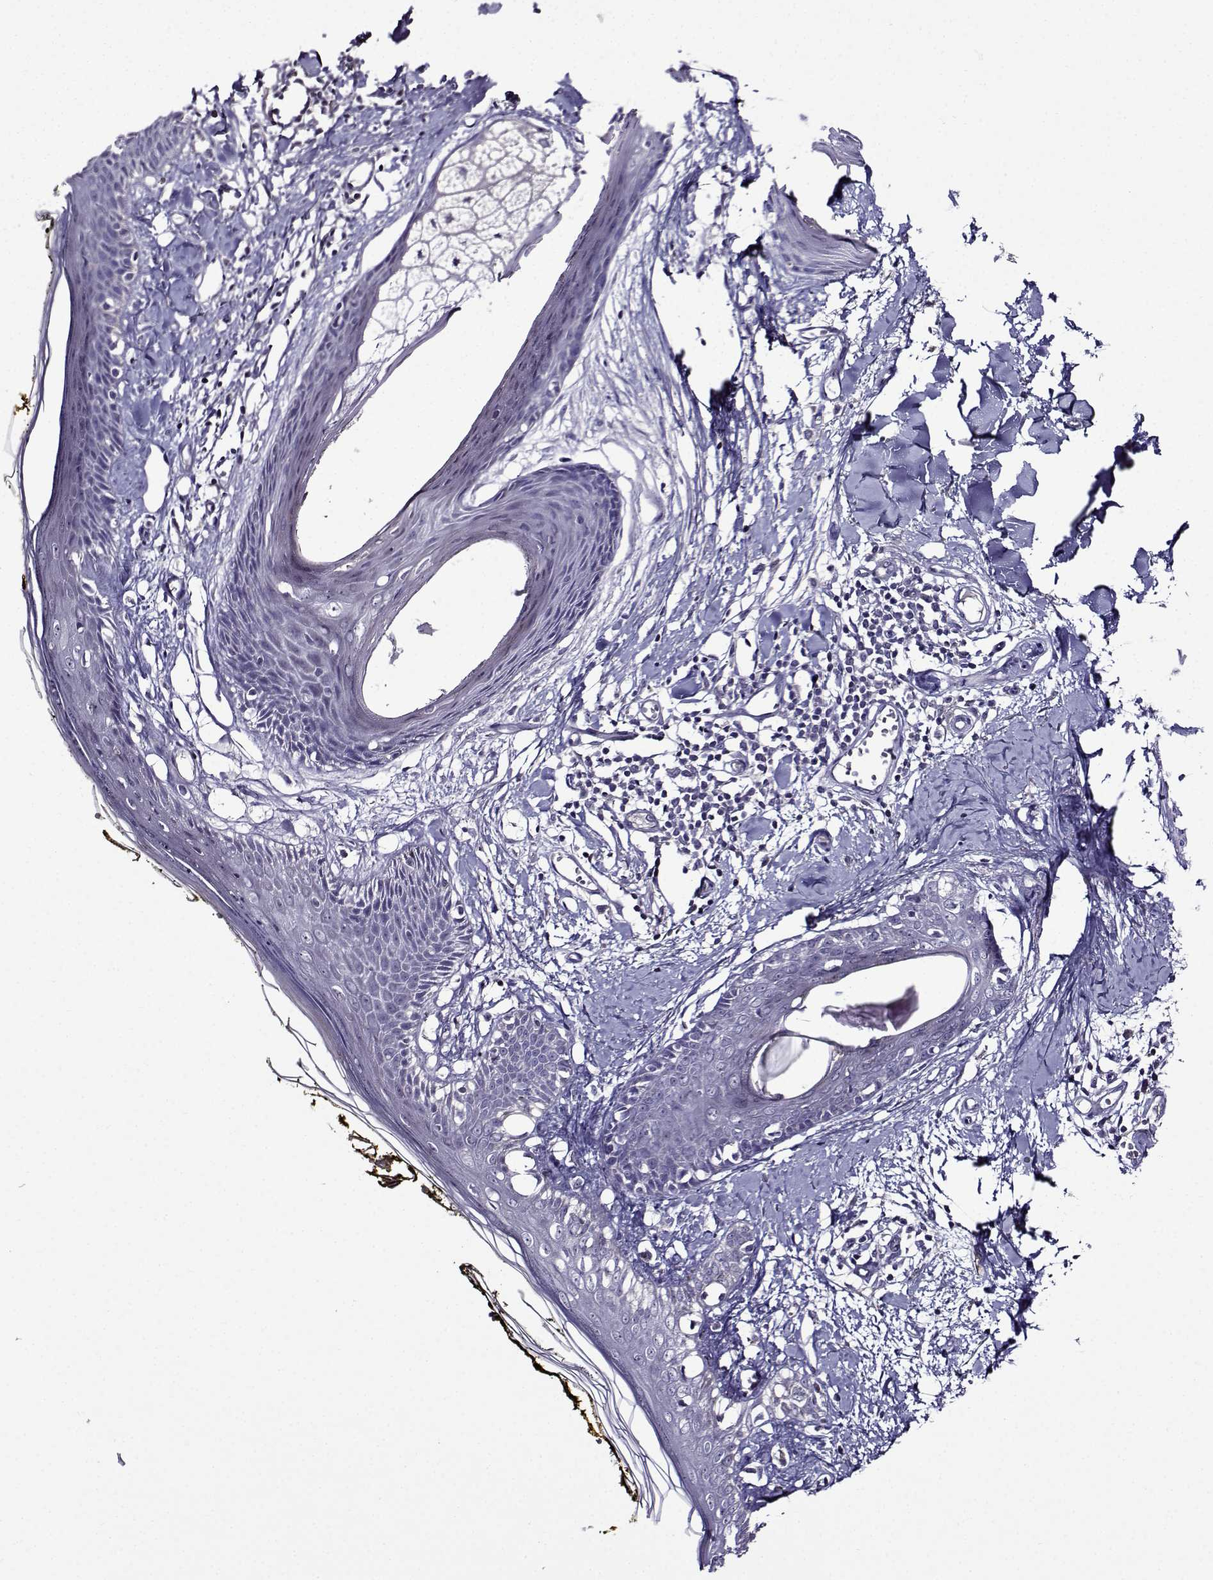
{"staining": {"intensity": "negative", "quantity": "none", "location": "none"}, "tissue": "skin", "cell_type": "Fibroblasts", "image_type": "normal", "snomed": [{"axis": "morphology", "description": "Normal tissue, NOS"}, {"axis": "topography", "description": "Skin"}], "caption": "Immunohistochemistry histopathology image of benign skin: human skin stained with DAB (3,3'-diaminobenzidine) exhibits no significant protein positivity in fibroblasts.", "gene": "TMEM266", "patient": {"sex": "male", "age": 76}}